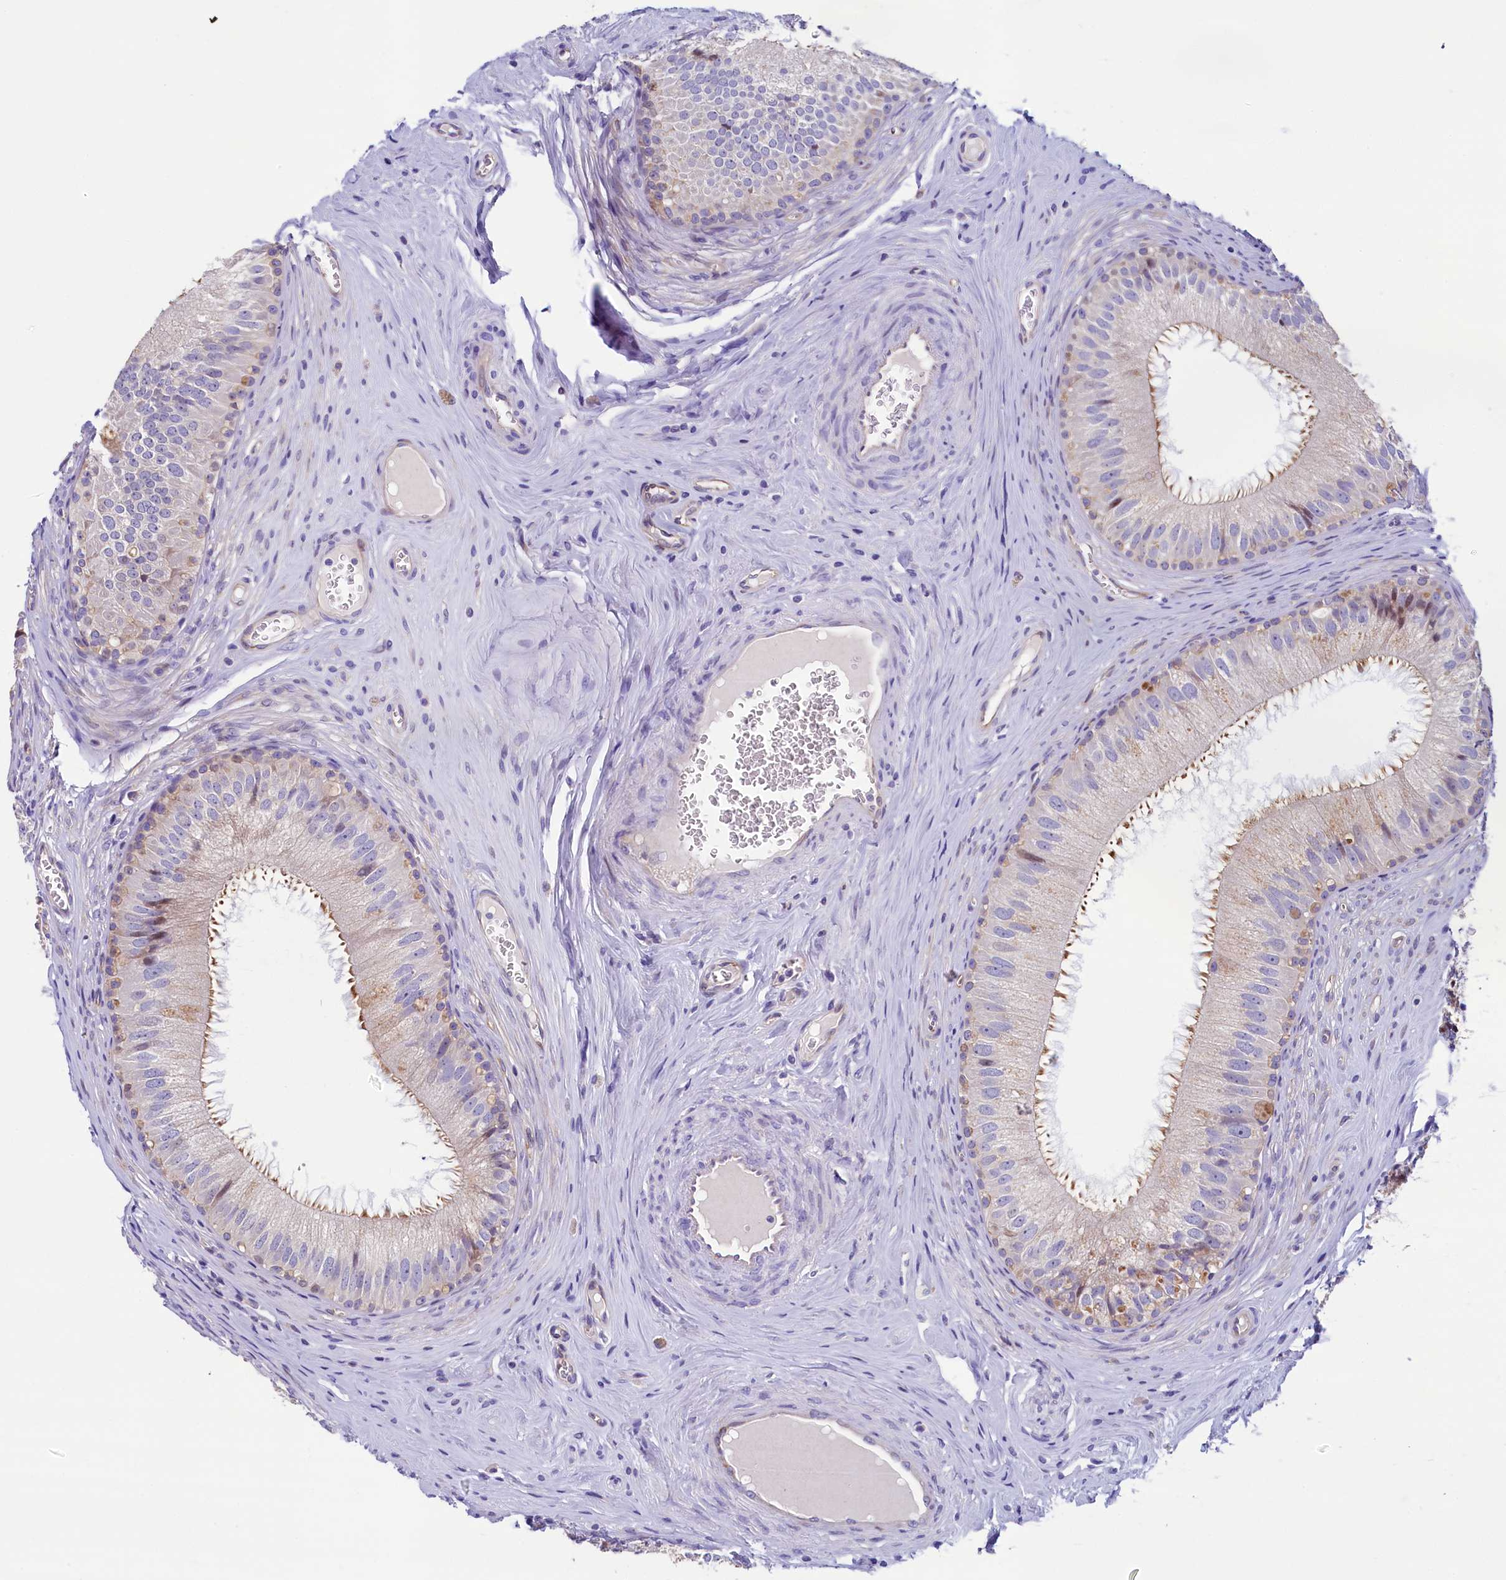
{"staining": {"intensity": "weak", "quantity": "<25%", "location": "cytoplasmic/membranous"}, "tissue": "epididymis", "cell_type": "Glandular cells", "image_type": "normal", "snomed": [{"axis": "morphology", "description": "Normal tissue, NOS"}, {"axis": "topography", "description": "Epididymis"}], "caption": "High magnification brightfield microscopy of benign epididymis stained with DAB (3,3'-diaminobenzidine) (brown) and counterstained with hematoxylin (blue): glandular cells show no significant positivity.", "gene": "KRBOX5", "patient": {"sex": "male", "age": 46}}